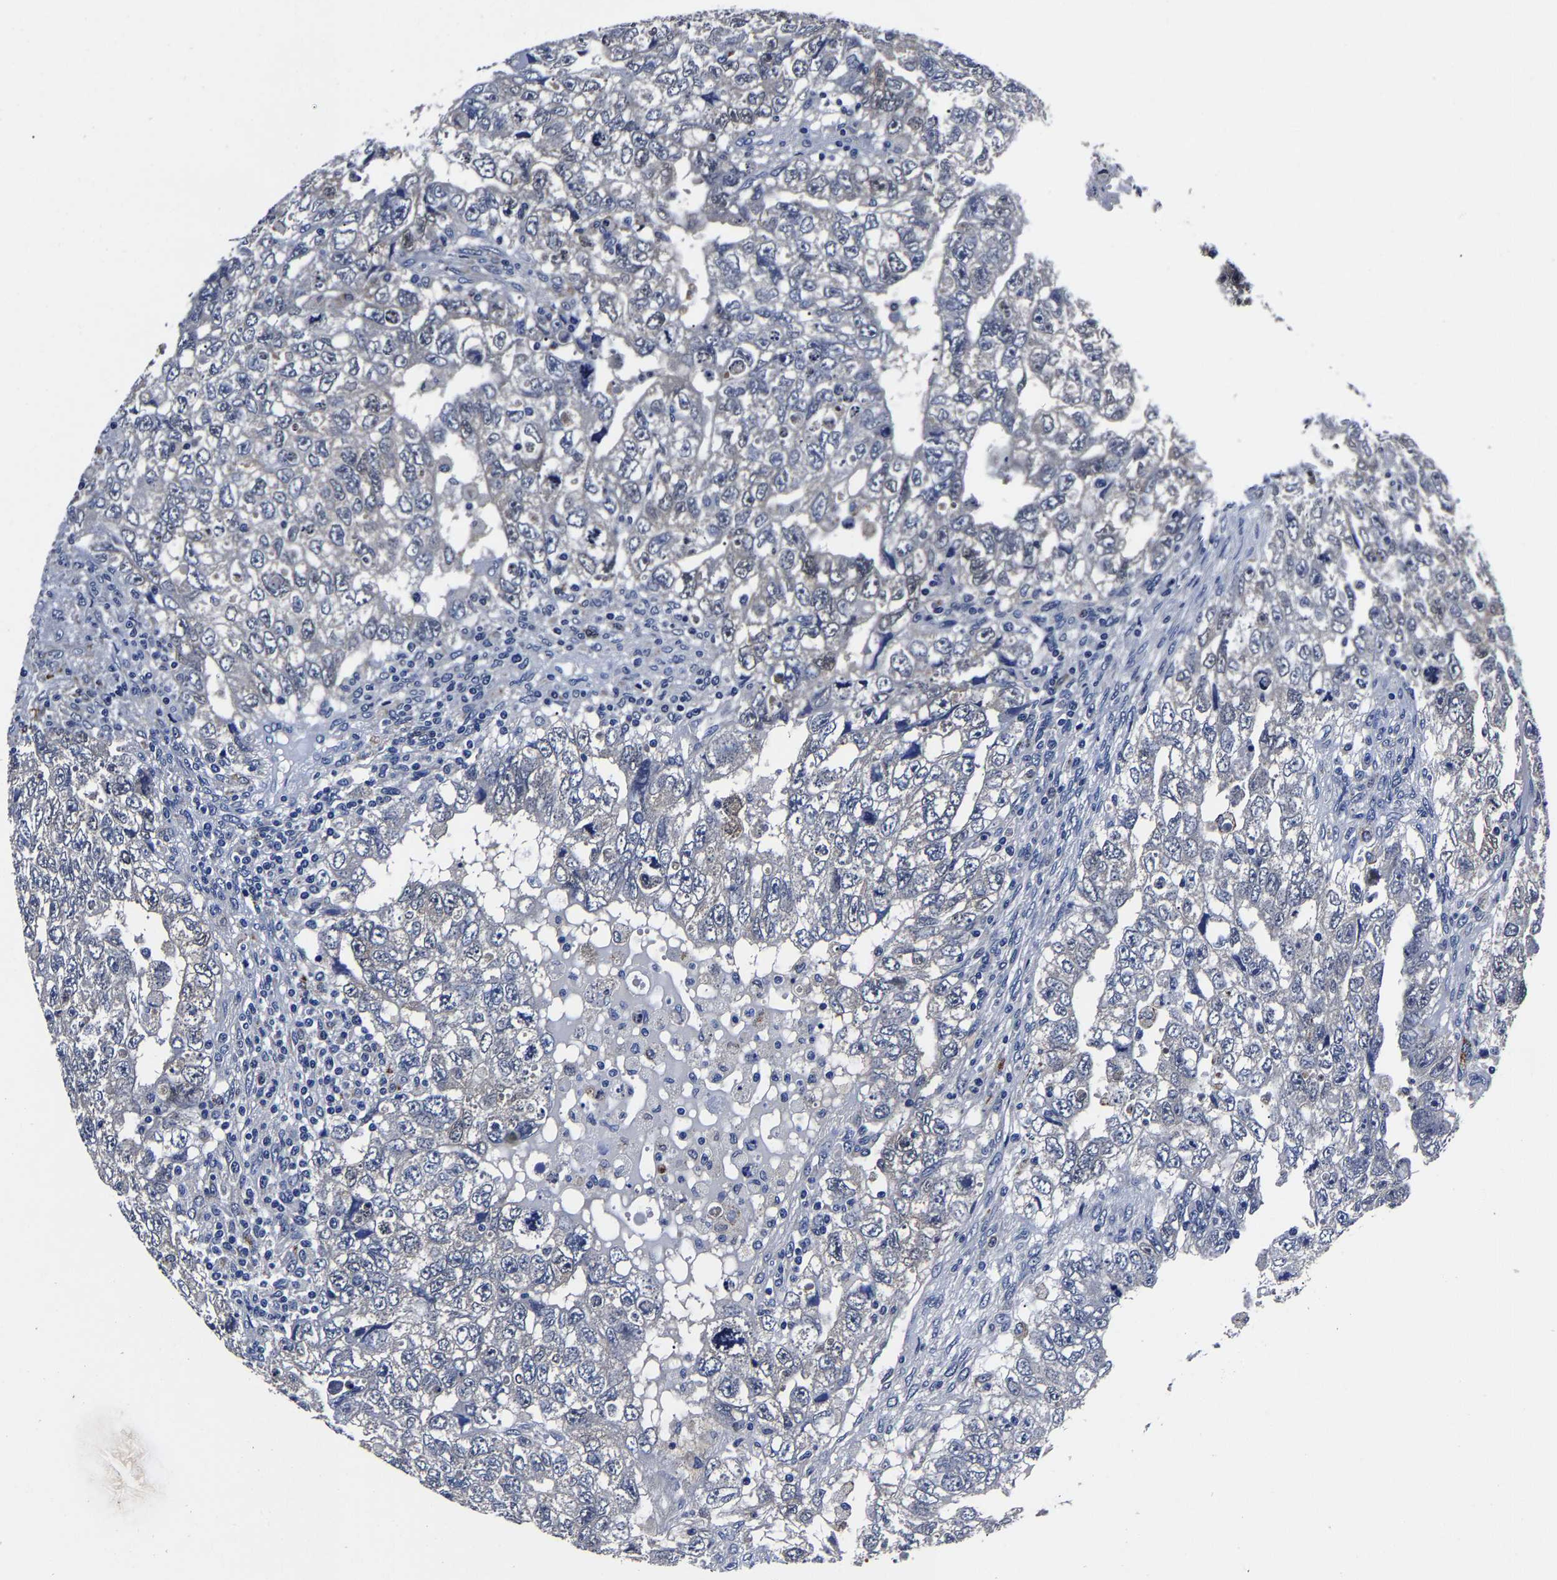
{"staining": {"intensity": "negative", "quantity": "none", "location": "none"}, "tissue": "testis cancer", "cell_type": "Tumor cells", "image_type": "cancer", "snomed": [{"axis": "morphology", "description": "Carcinoma, Embryonal, NOS"}, {"axis": "topography", "description": "Testis"}], "caption": "IHC of human testis cancer reveals no expression in tumor cells.", "gene": "PSPH", "patient": {"sex": "male", "age": 36}}